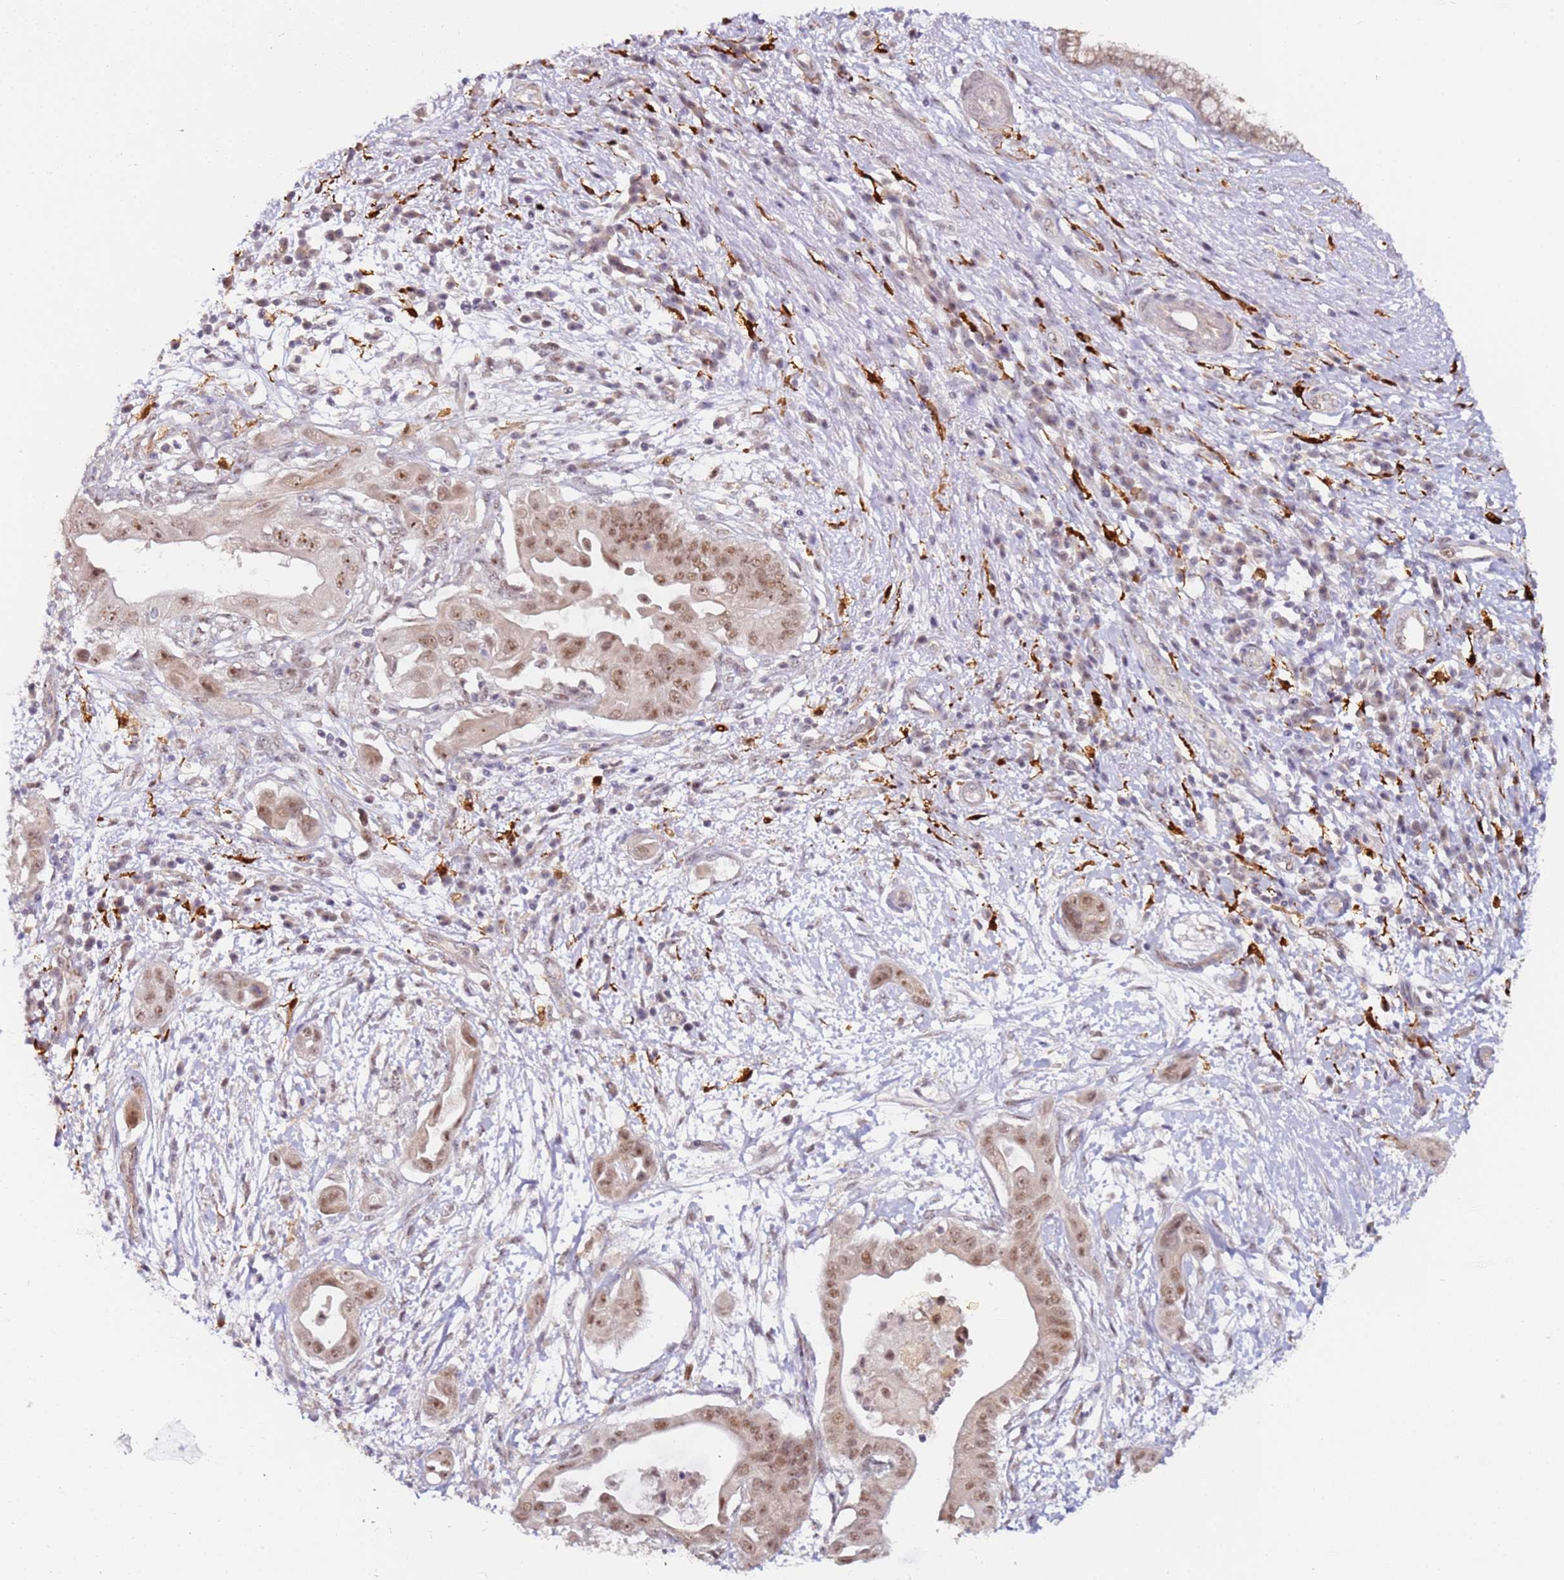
{"staining": {"intensity": "moderate", "quantity": ">75%", "location": "nuclear"}, "tissue": "pancreatic cancer", "cell_type": "Tumor cells", "image_type": "cancer", "snomed": [{"axis": "morphology", "description": "Adenocarcinoma, NOS"}, {"axis": "topography", "description": "Pancreas"}], "caption": "Protein staining reveals moderate nuclear staining in approximately >75% of tumor cells in pancreatic cancer (adenocarcinoma).", "gene": "LGALSL", "patient": {"sex": "male", "age": 68}}